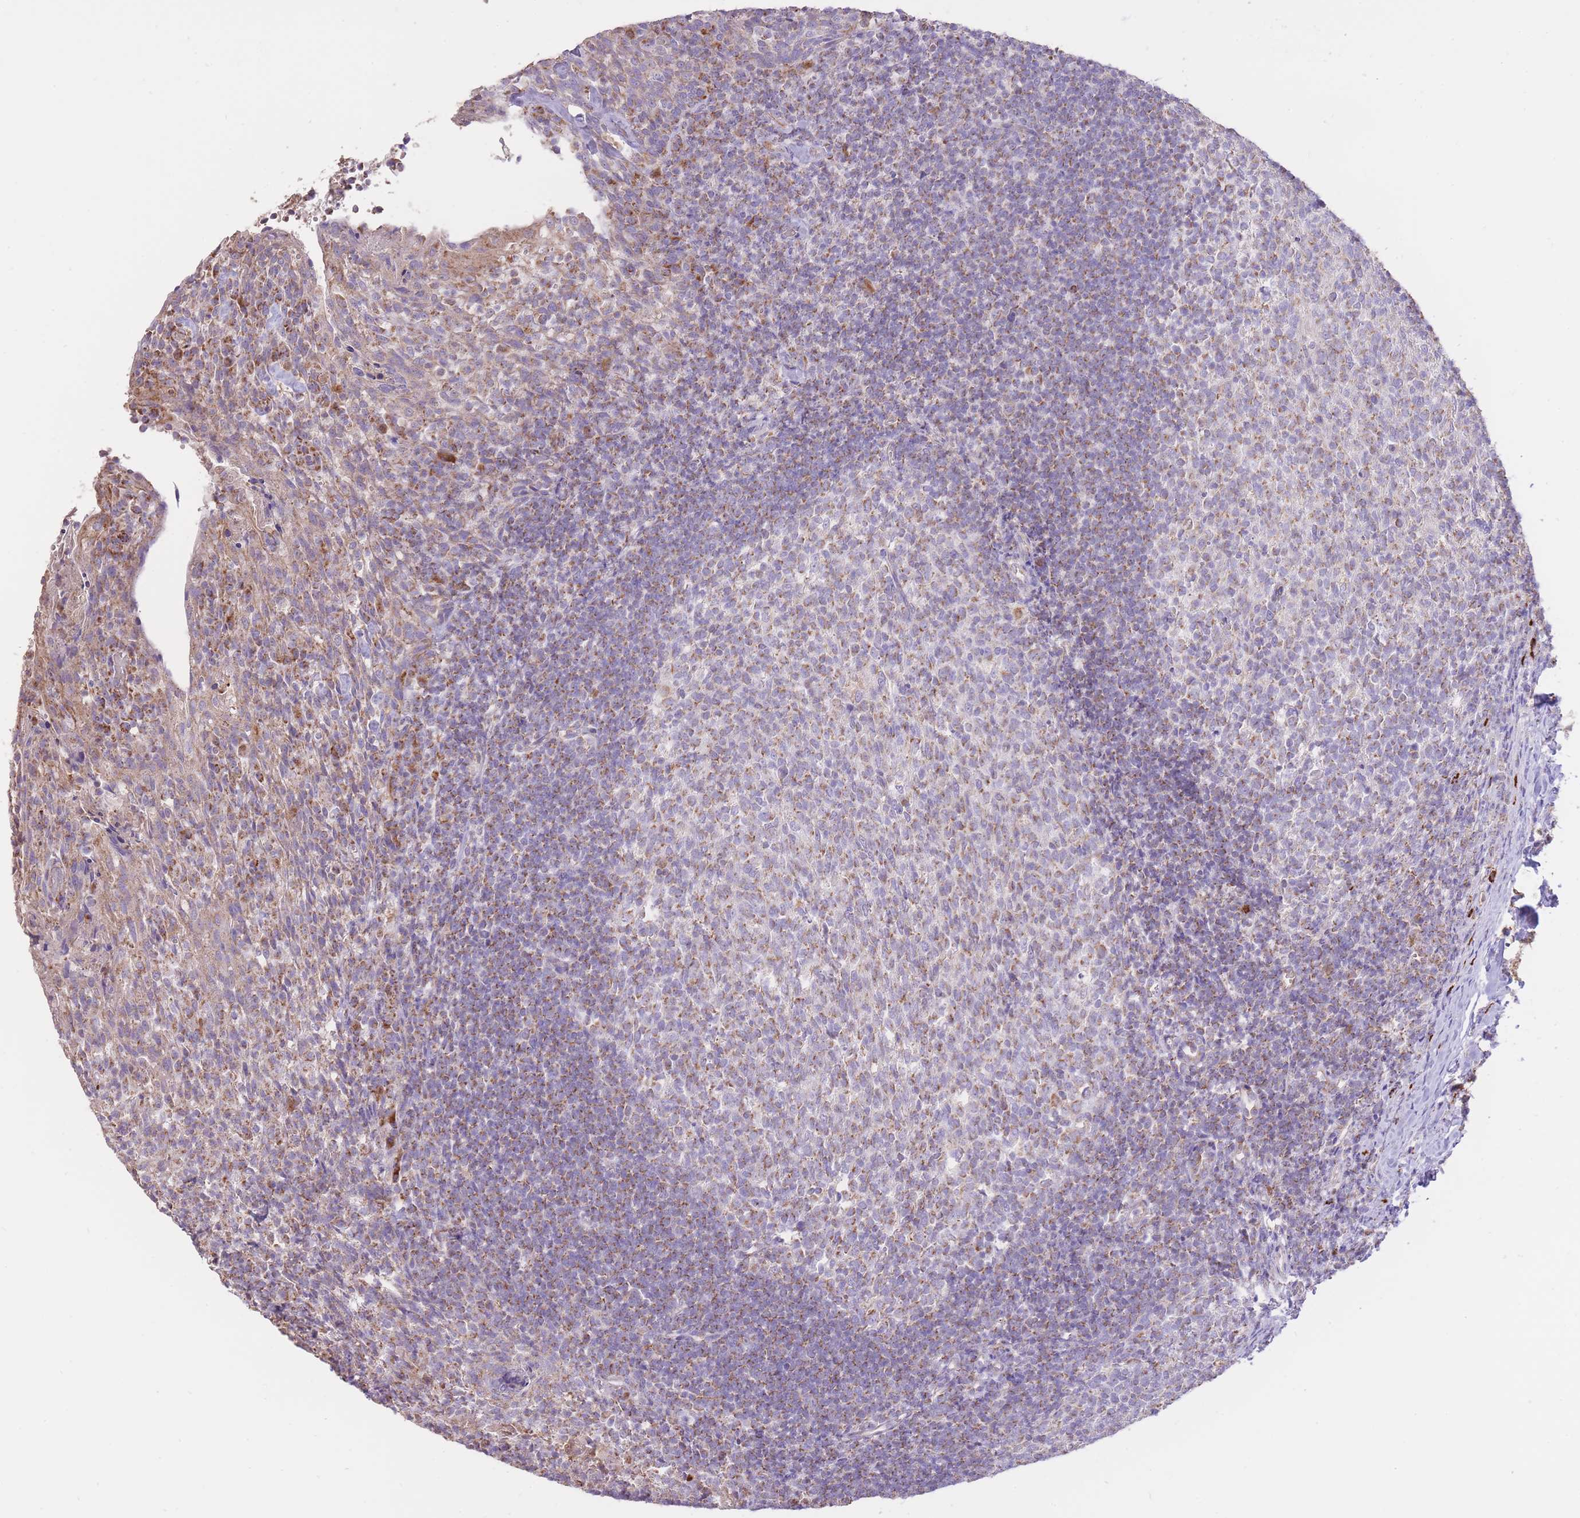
{"staining": {"intensity": "moderate", "quantity": ">75%", "location": "cytoplasmic/membranous"}, "tissue": "tonsil", "cell_type": "Germinal center cells", "image_type": "normal", "snomed": [{"axis": "morphology", "description": "Normal tissue, NOS"}, {"axis": "topography", "description": "Tonsil"}], "caption": "Benign tonsil demonstrates moderate cytoplasmic/membranous expression in about >75% of germinal center cells, visualized by immunohistochemistry.", "gene": "PREP", "patient": {"sex": "female", "age": 10}}